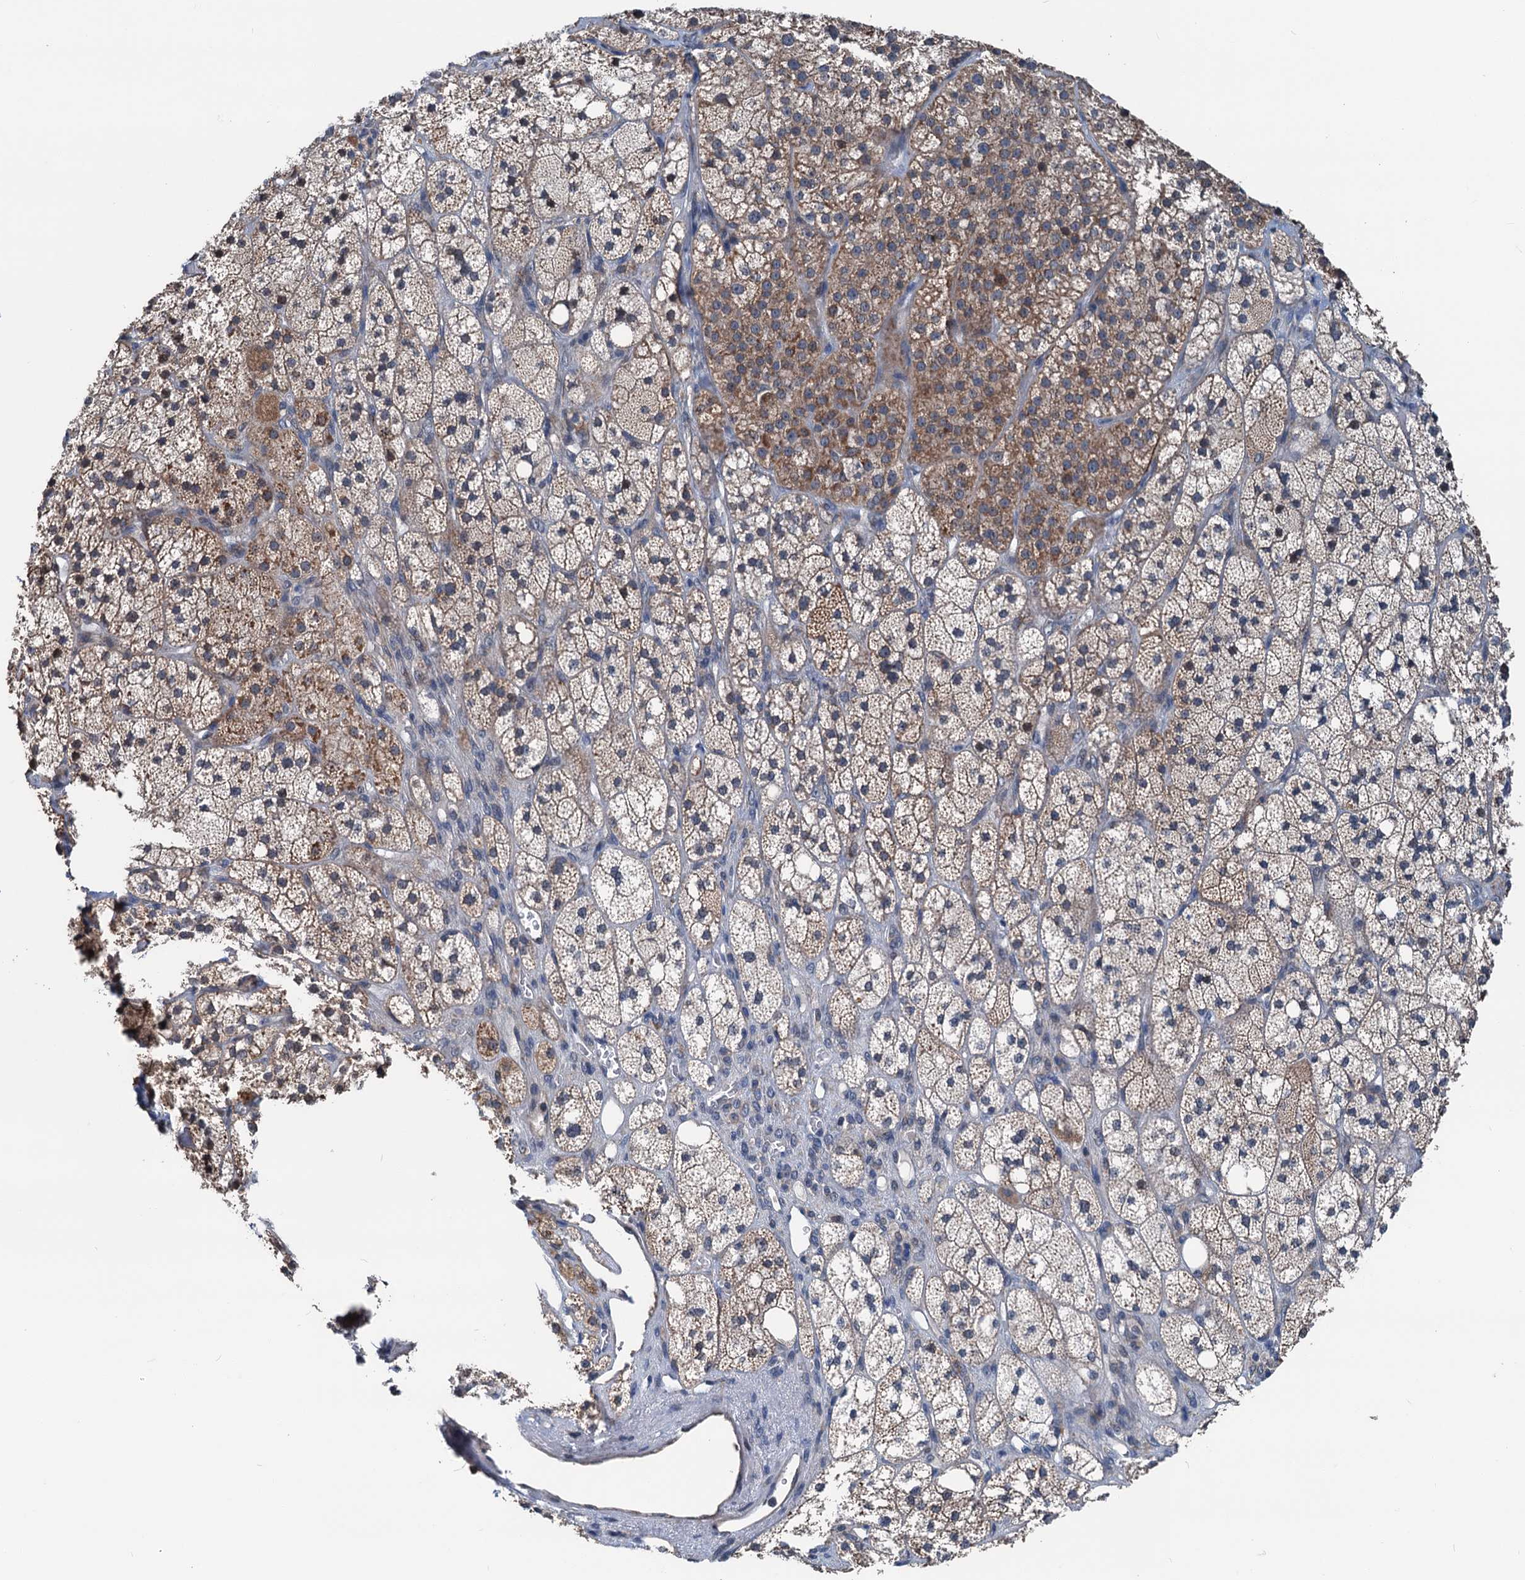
{"staining": {"intensity": "moderate", "quantity": "25%-75%", "location": "cytoplasmic/membranous"}, "tissue": "adrenal gland", "cell_type": "Glandular cells", "image_type": "normal", "snomed": [{"axis": "morphology", "description": "Normal tissue, NOS"}, {"axis": "topography", "description": "Adrenal gland"}], "caption": "IHC micrograph of unremarkable adrenal gland stained for a protein (brown), which shows medium levels of moderate cytoplasmic/membranous expression in approximately 25%-75% of glandular cells.", "gene": "ELAC1", "patient": {"sex": "male", "age": 61}}